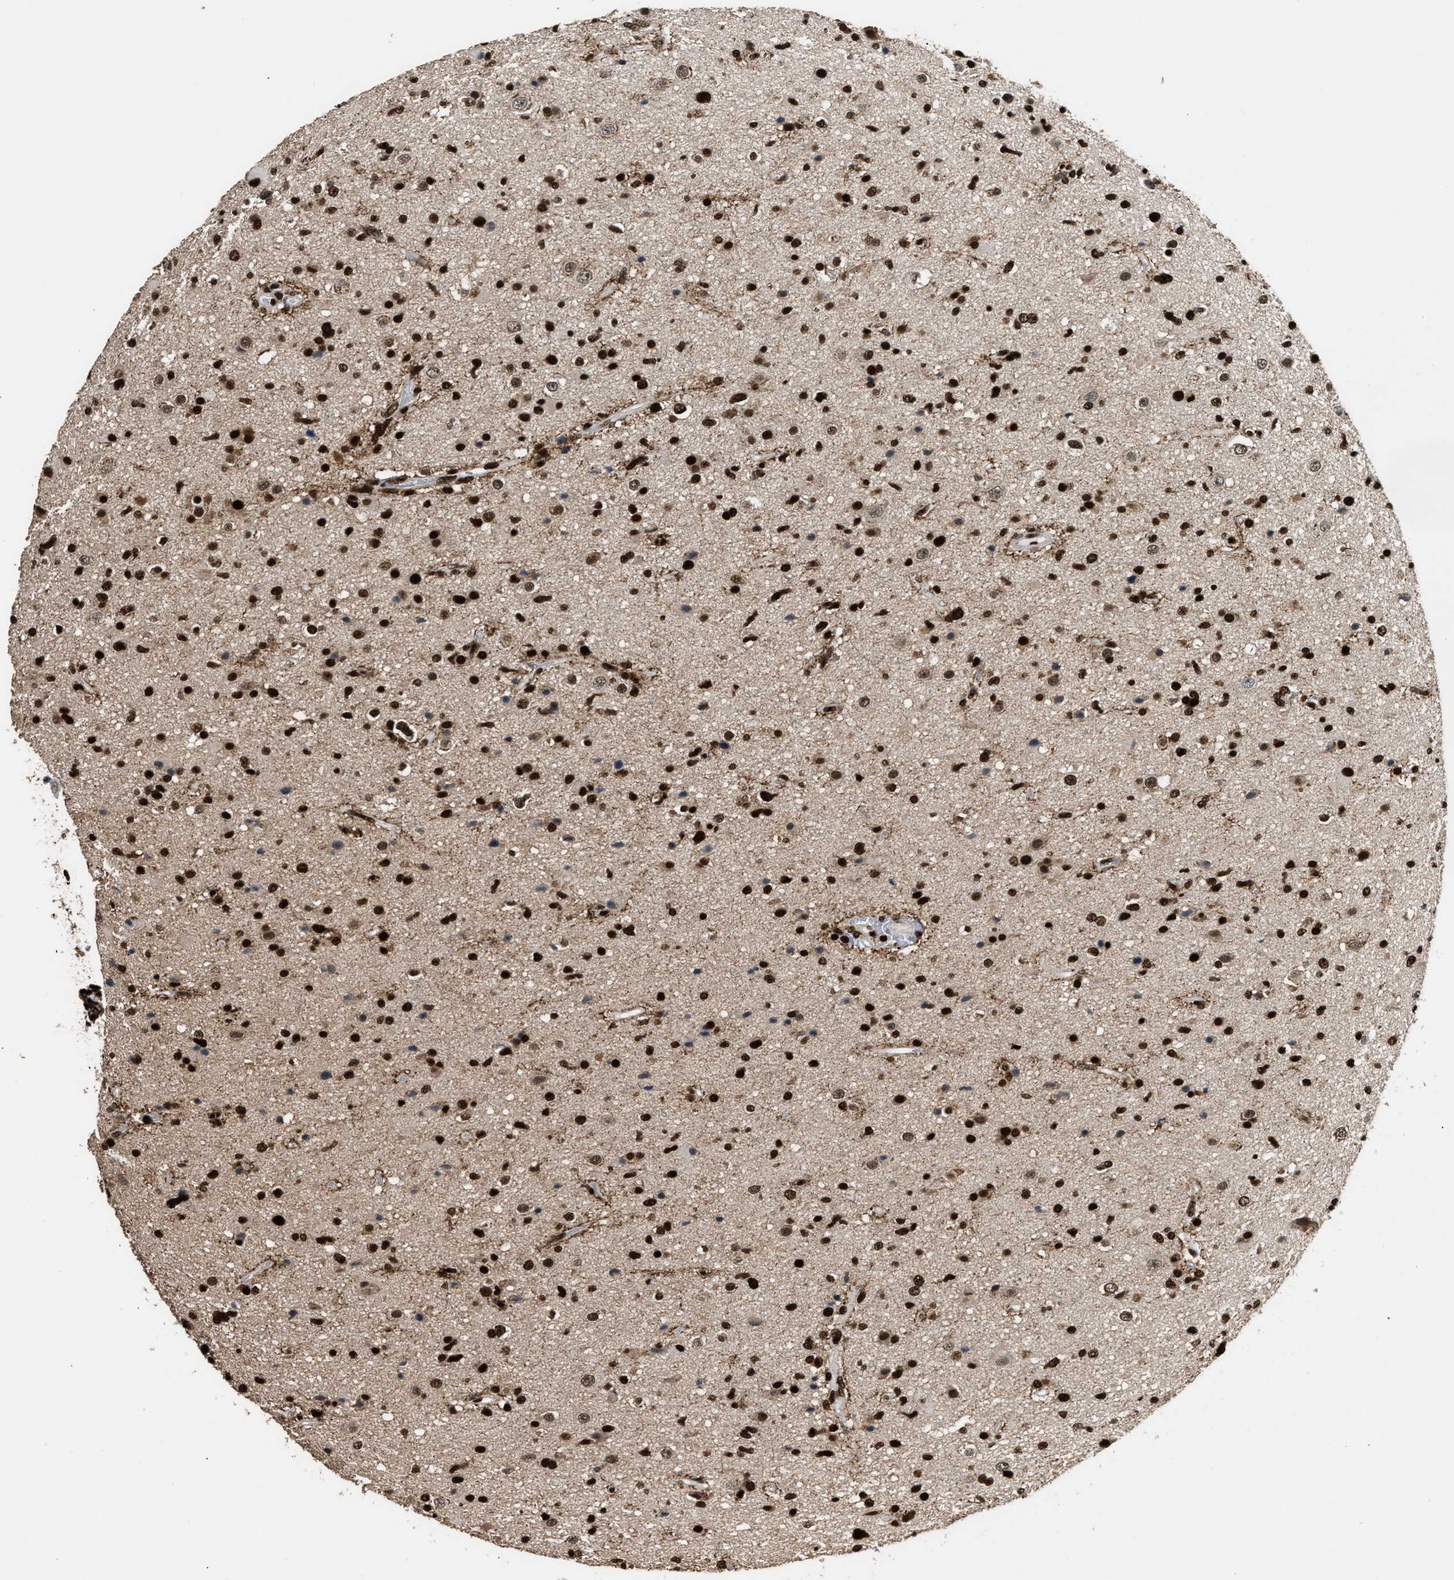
{"staining": {"intensity": "strong", "quantity": ">75%", "location": "nuclear"}, "tissue": "glioma", "cell_type": "Tumor cells", "image_type": "cancer", "snomed": [{"axis": "morphology", "description": "Glioma, malignant, High grade"}, {"axis": "topography", "description": "Brain"}], "caption": "Immunohistochemistry (IHC) of human high-grade glioma (malignant) shows high levels of strong nuclear expression in approximately >75% of tumor cells. (DAB IHC with brightfield microscopy, high magnification).", "gene": "RAD21", "patient": {"sex": "male", "age": 33}}